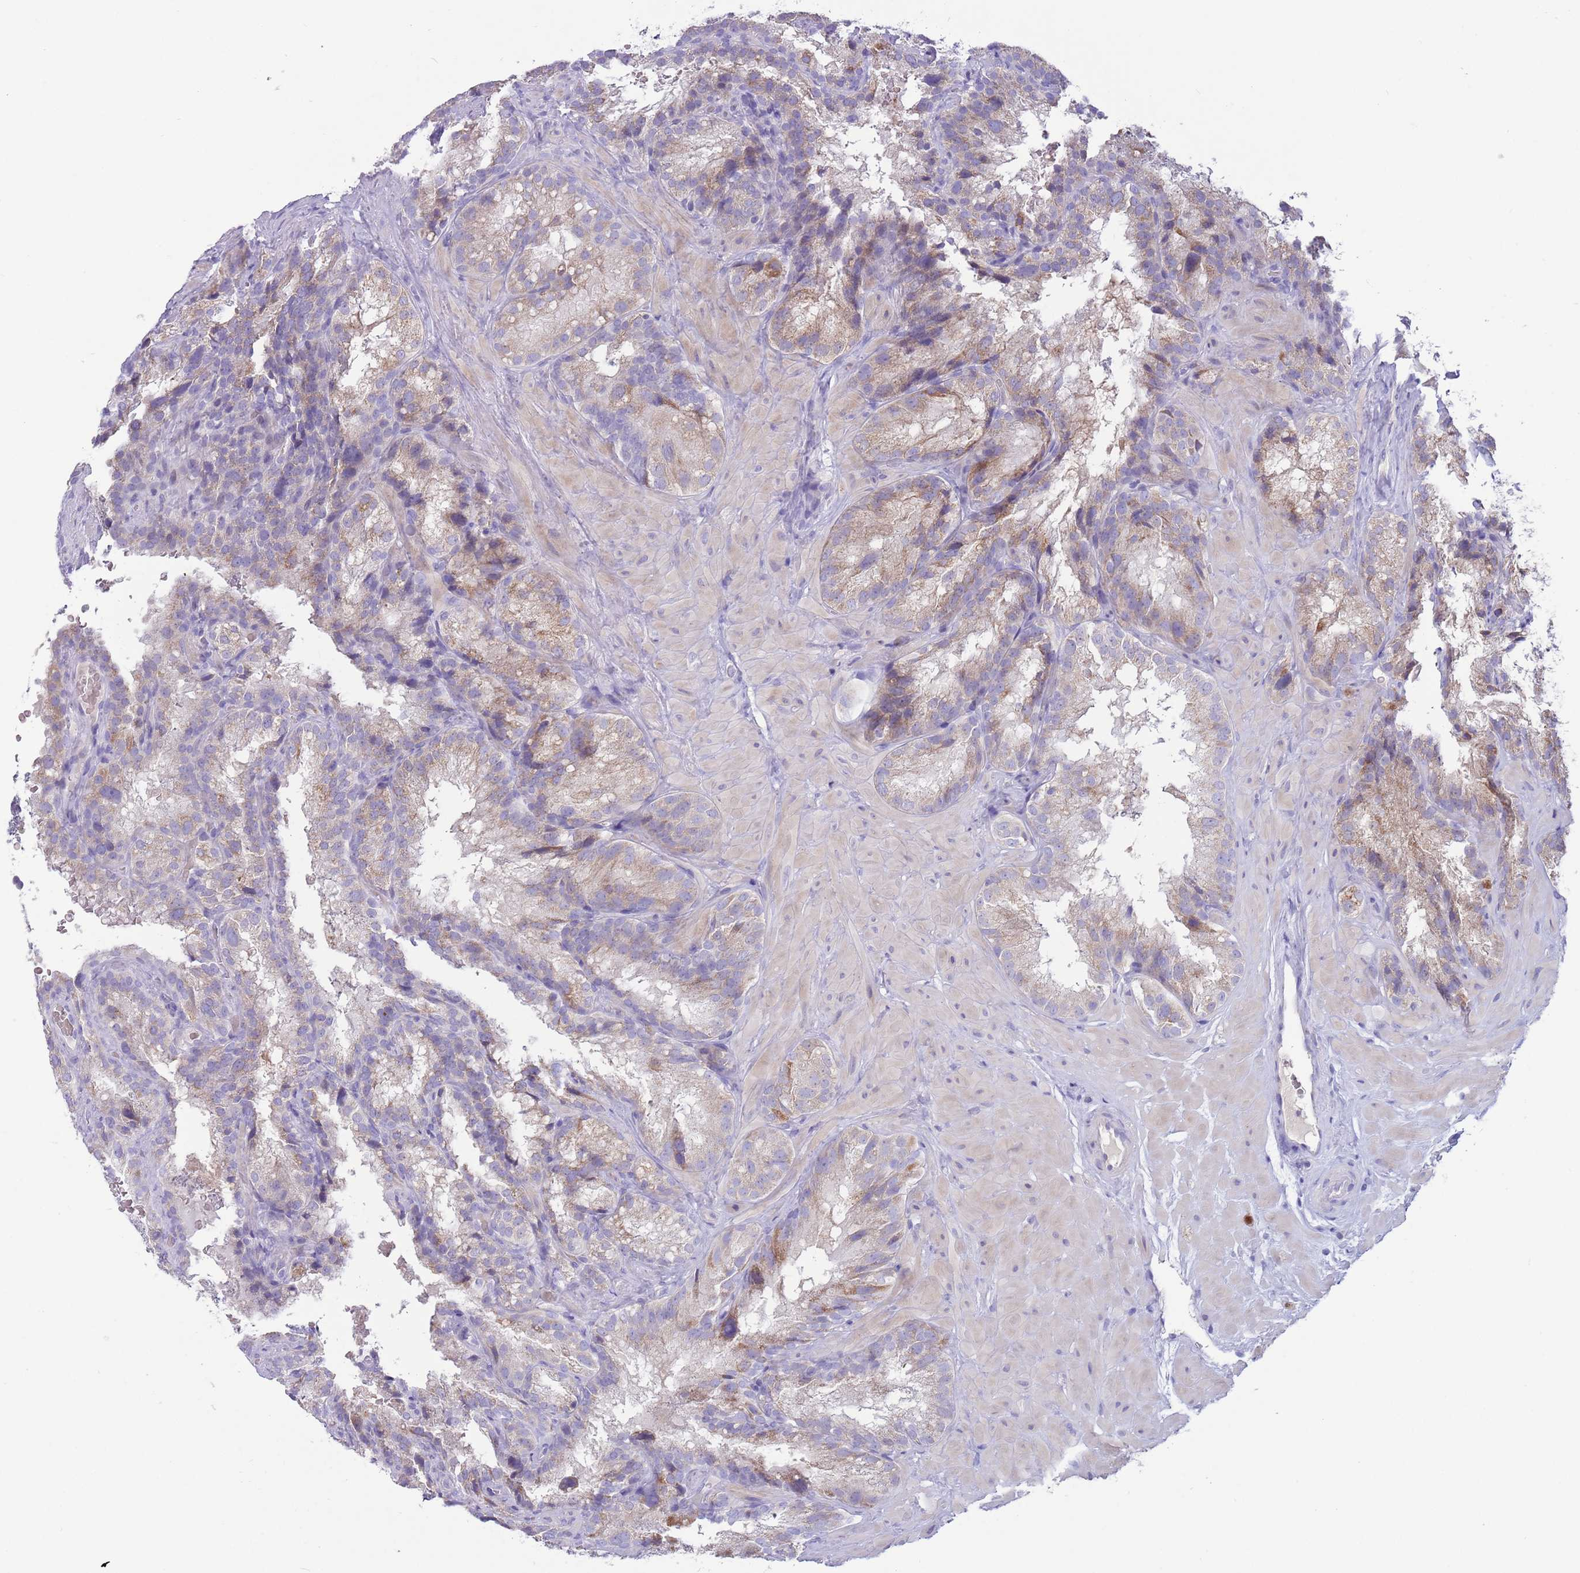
{"staining": {"intensity": "weak", "quantity": "25%-75%", "location": "cytoplasmic/membranous"}, "tissue": "seminal vesicle", "cell_type": "Glandular cells", "image_type": "normal", "snomed": [{"axis": "morphology", "description": "Normal tissue, NOS"}, {"axis": "topography", "description": "Seminal veicle"}], "caption": "Seminal vesicle was stained to show a protein in brown. There is low levels of weak cytoplasmic/membranous staining in about 25%-75% of glandular cells. (brown staining indicates protein expression, while blue staining denotes nuclei).", "gene": "DDHD1", "patient": {"sex": "male", "age": 58}}